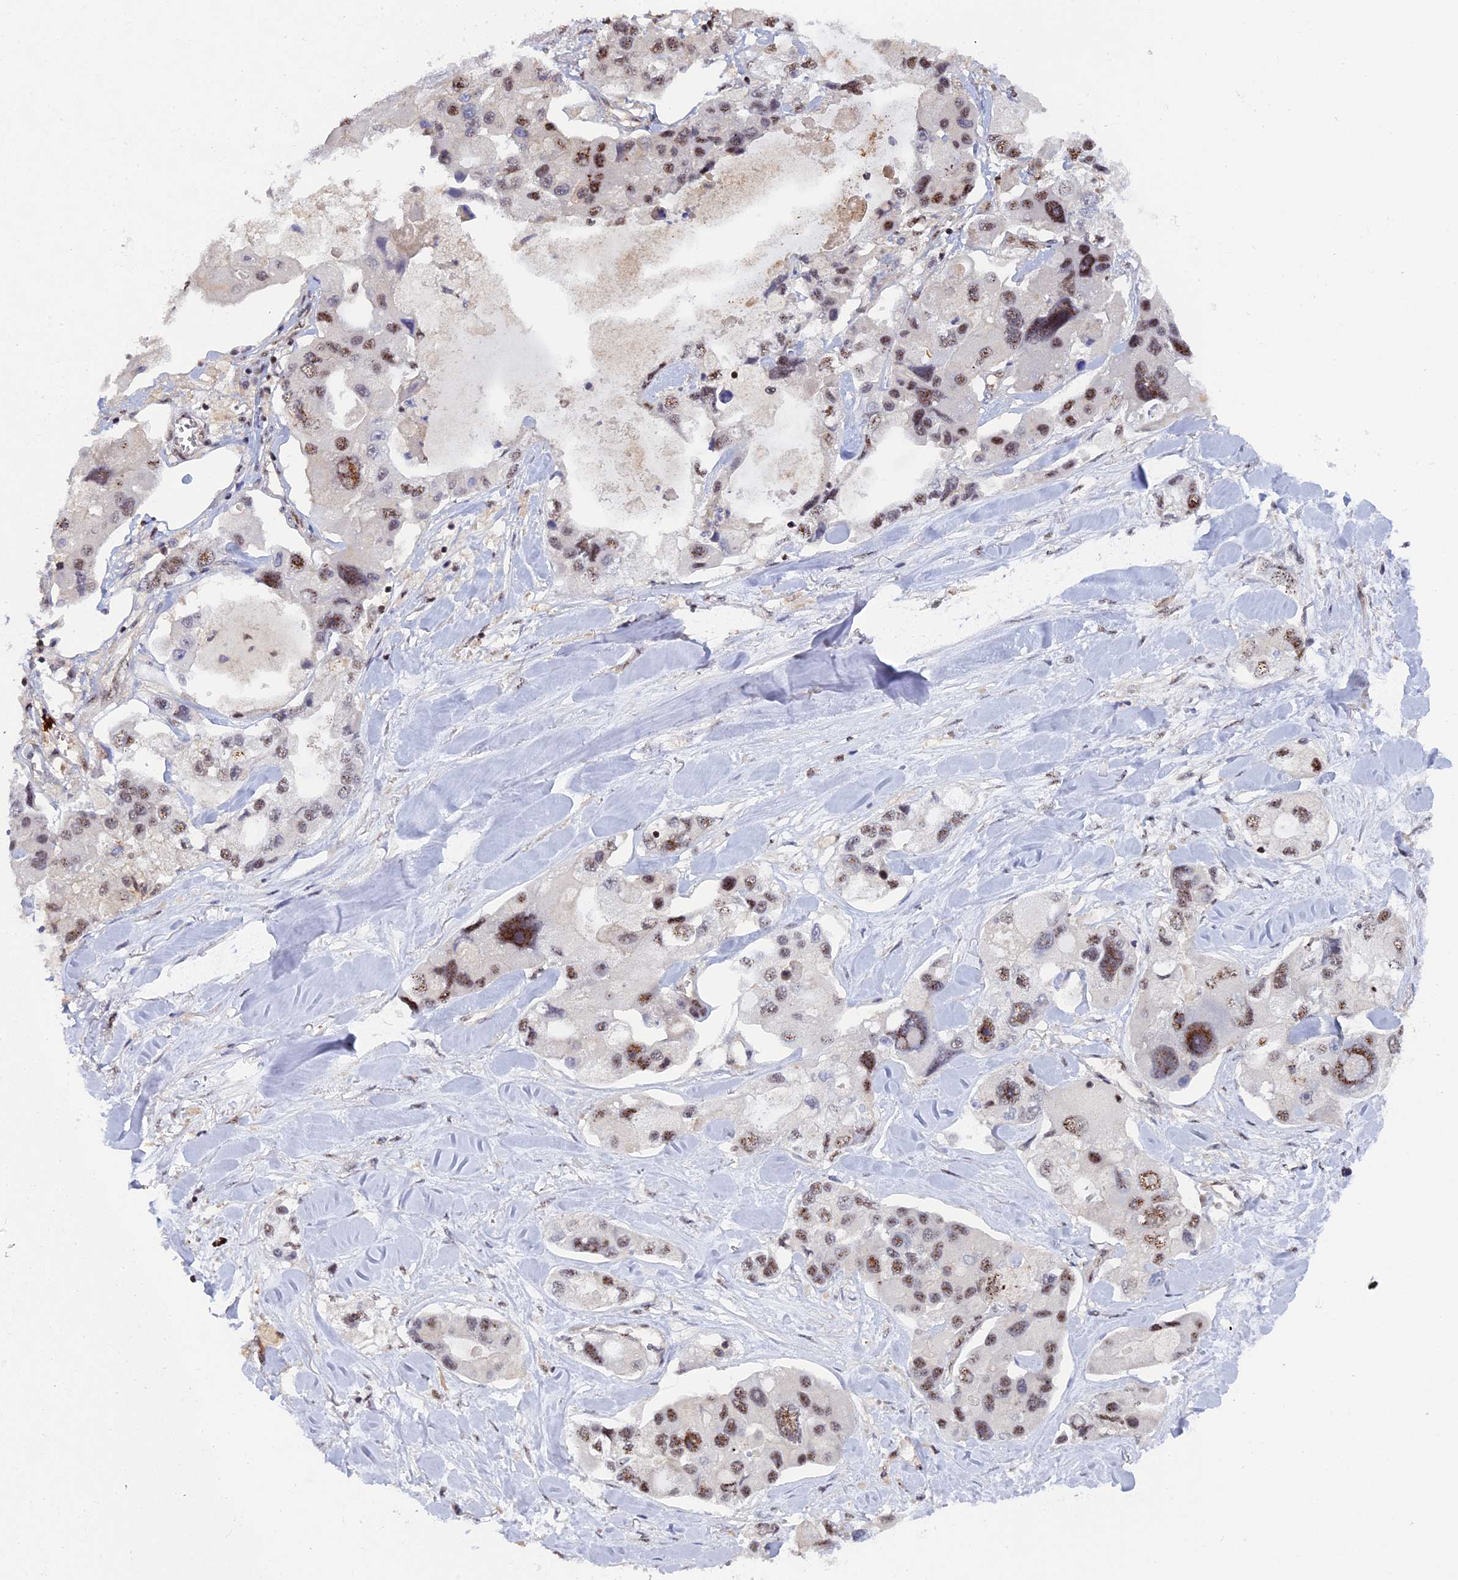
{"staining": {"intensity": "moderate", "quantity": ">75%", "location": "nuclear"}, "tissue": "lung cancer", "cell_type": "Tumor cells", "image_type": "cancer", "snomed": [{"axis": "morphology", "description": "Adenocarcinoma, NOS"}, {"axis": "topography", "description": "Lung"}], "caption": "IHC (DAB (3,3'-diaminobenzidine)) staining of human adenocarcinoma (lung) shows moderate nuclear protein positivity in approximately >75% of tumor cells.", "gene": "TAB1", "patient": {"sex": "female", "age": 54}}